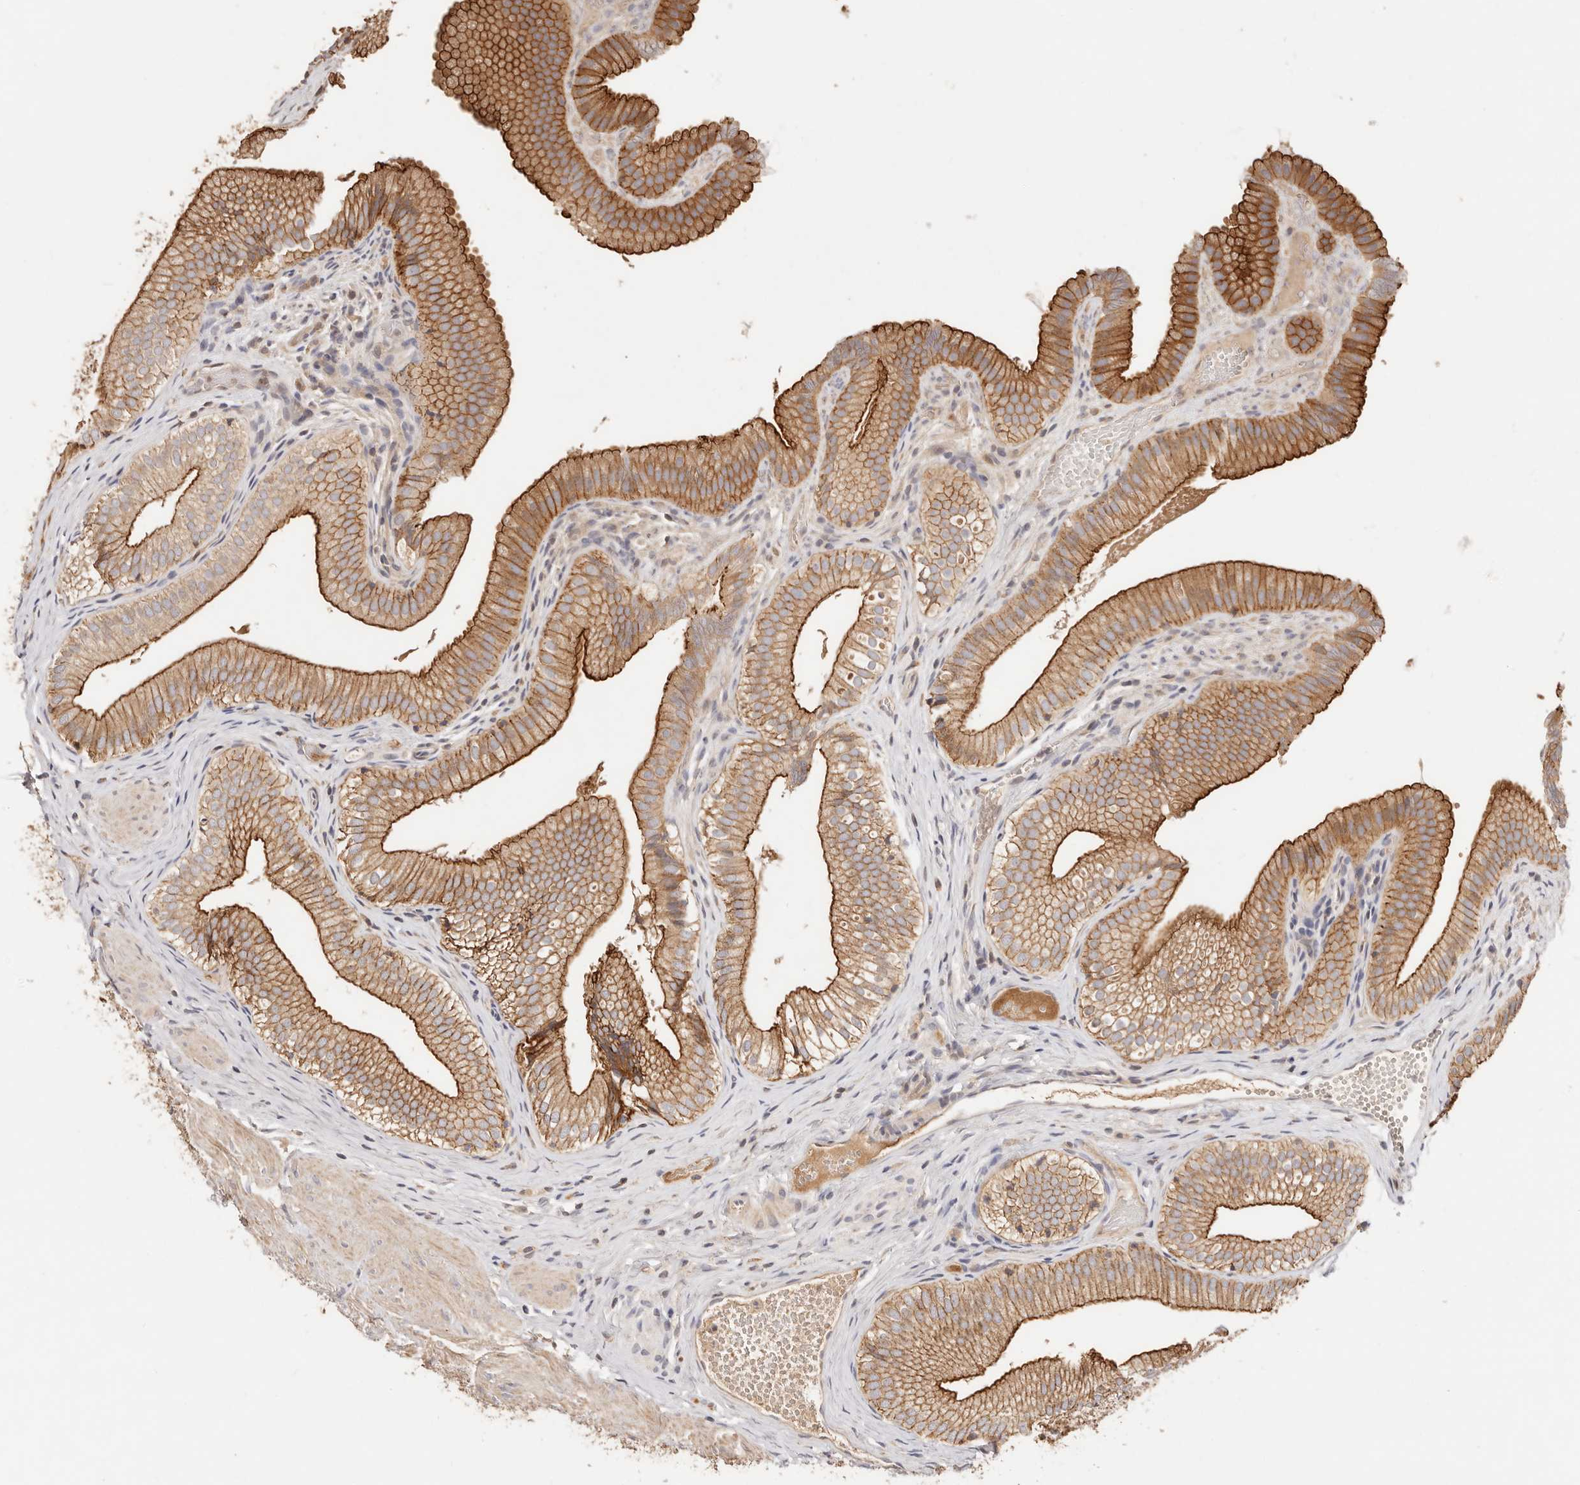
{"staining": {"intensity": "strong", "quantity": ">75%", "location": "cytoplasmic/membranous"}, "tissue": "gallbladder", "cell_type": "Glandular cells", "image_type": "normal", "snomed": [{"axis": "morphology", "description": "Normal tissue, NOS"}, {"axis": "topography", "description": "Gallbladder"}], "caption": "An image of human gallbladder stained for a protein reveals strong cytoplasmic/membranous brown staining in glandular cells. Ihc stains the protein of interest in brown and the nuclei are stained blue.", "gene": "CXADR", "patient": {"sex": "female", "age": 30}}